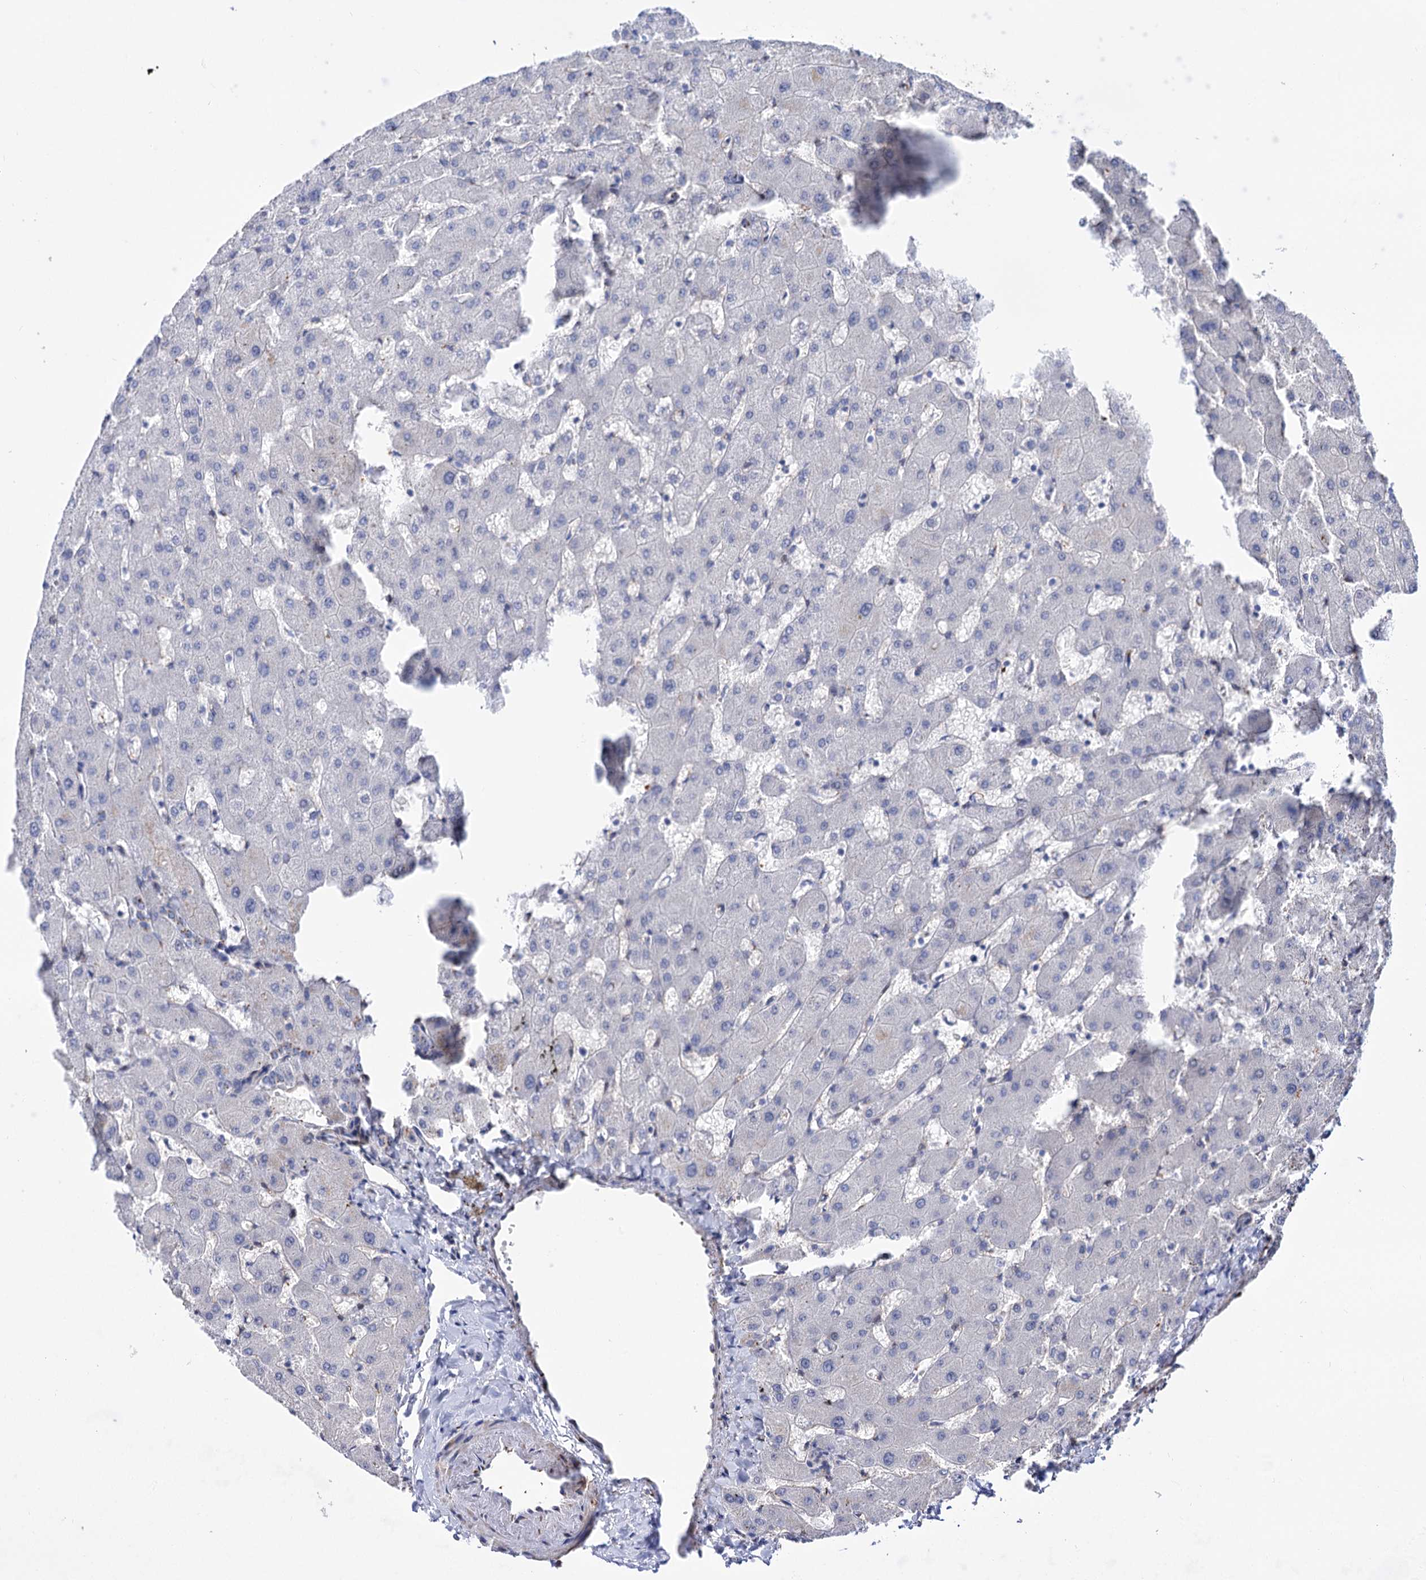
{"staining": {"intensity": "moderate", "quantity": "25%-75%", "location": "cytoplasmic/membranous"}, "tissue": "liver", "cell_type": "Cholangiocytes", "image_type": "normal", "snomed": [{"axis": "morphology", "description": "Normal tissue, NOS"}, {"axis": "topography", "description": "Liver"}], "caption": "A high-resolution micrograph shows immunohistochemistry (IHC) staining of benign liver, which reveals moderate cytoplasmic/membranous staining in about 25%-75% of cholangiocytes.", "gene": "C11orf96", "patient": {"sex": "female", "age": 63}}